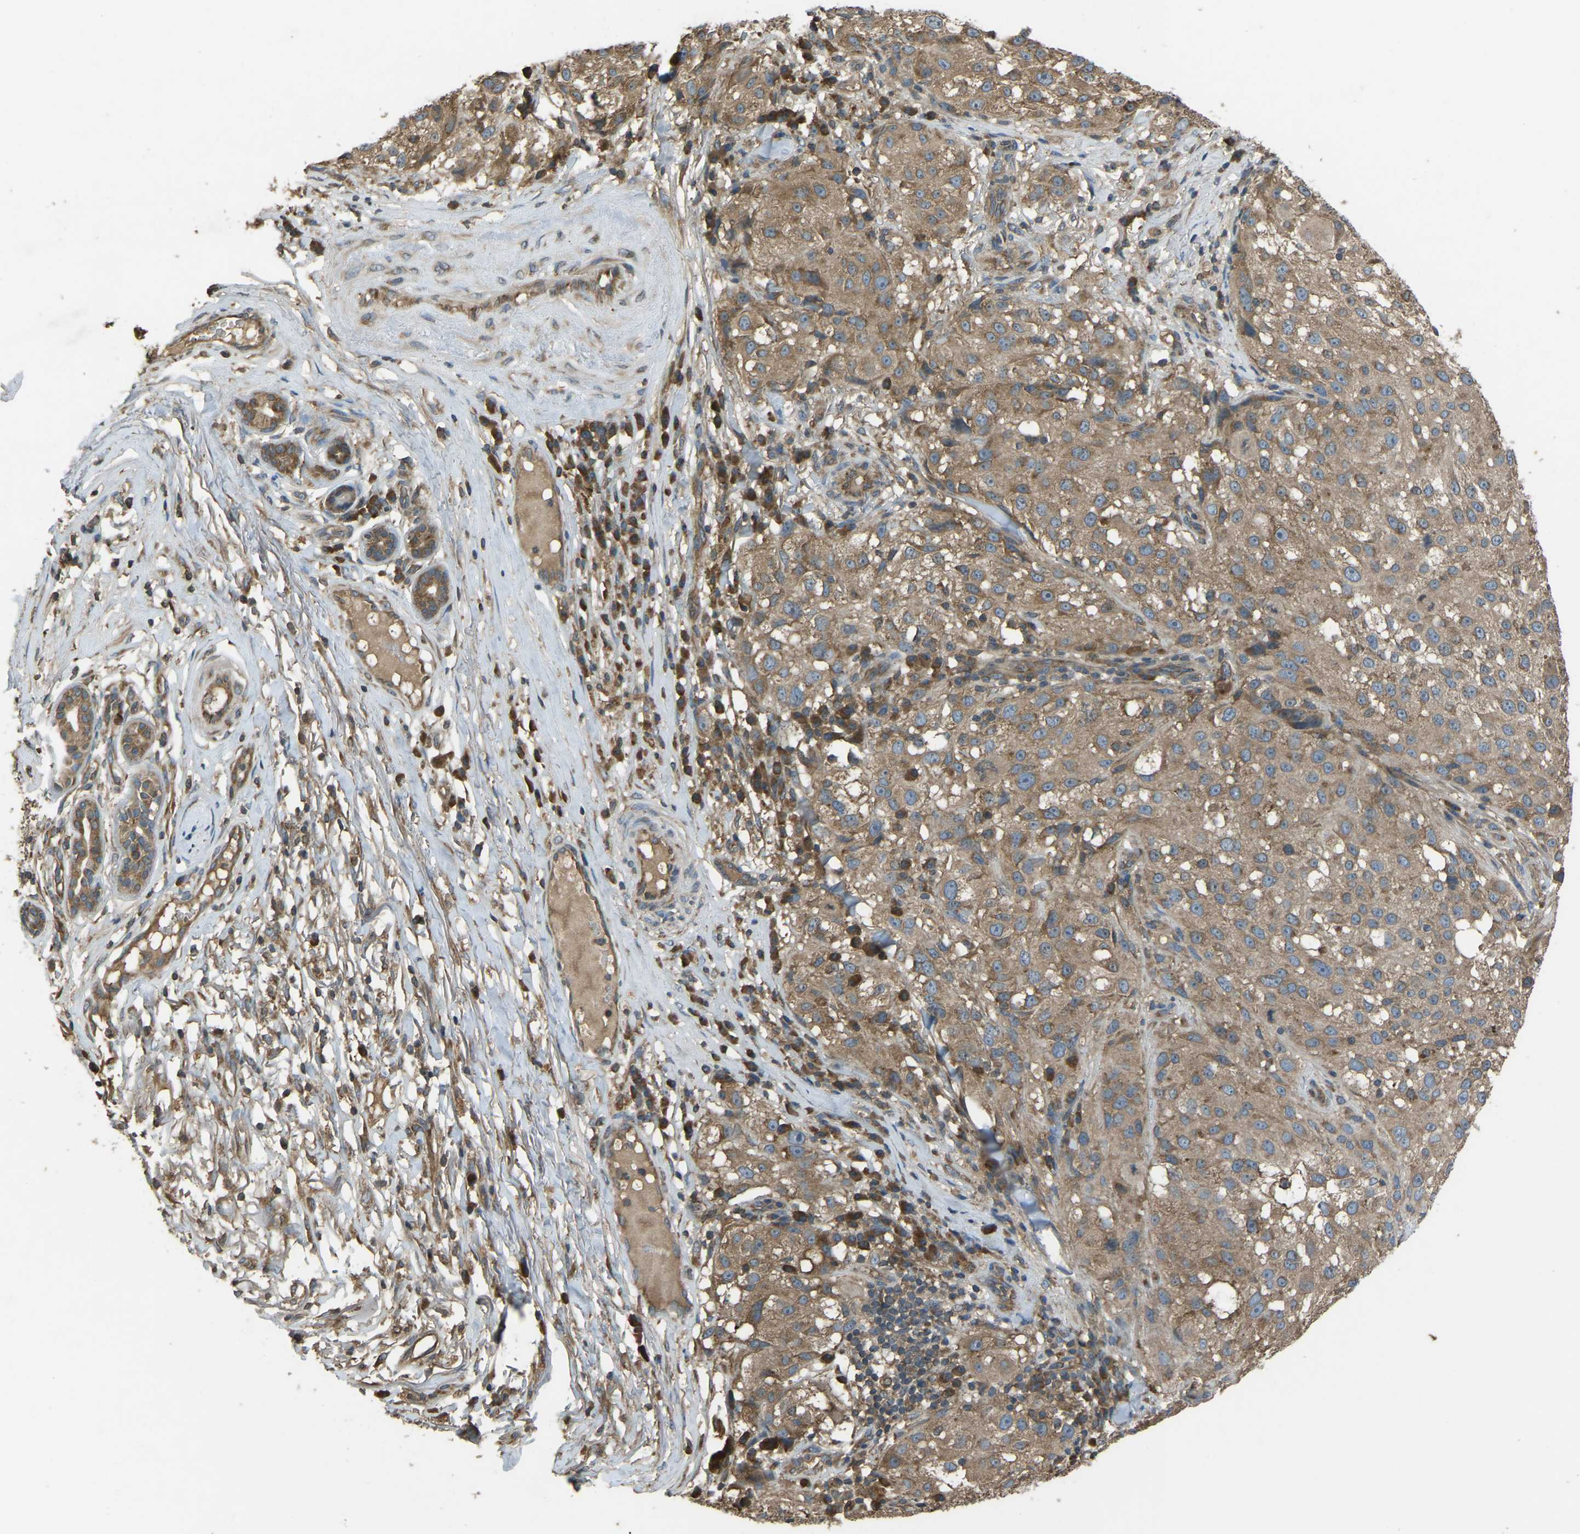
{"staining": {"intensity": "moderate", "quantity": ">75%", "location": "cytoplasmic/membranous"}, "tissue": "melanoma", "cell_type": "Tumor cells", "image_type": "cancer", "snomed": [{"axis": "morphology", "description": "Necrosis, NOS"}, {"axis": "morphology", "description": "Malignant melanoma, NOS"}, {"axis": "topography", "description": "Skin"}], "caption": "DAB (3,3'-diaminobenzidine) immunohistochemical staining of malignant melanoma exhibits moderate cytoplasmic/membranous protein positivity in about >75% of tumor cells.", "gene": "AIMP1", "patient": {"sex": "female", "age": 87}}